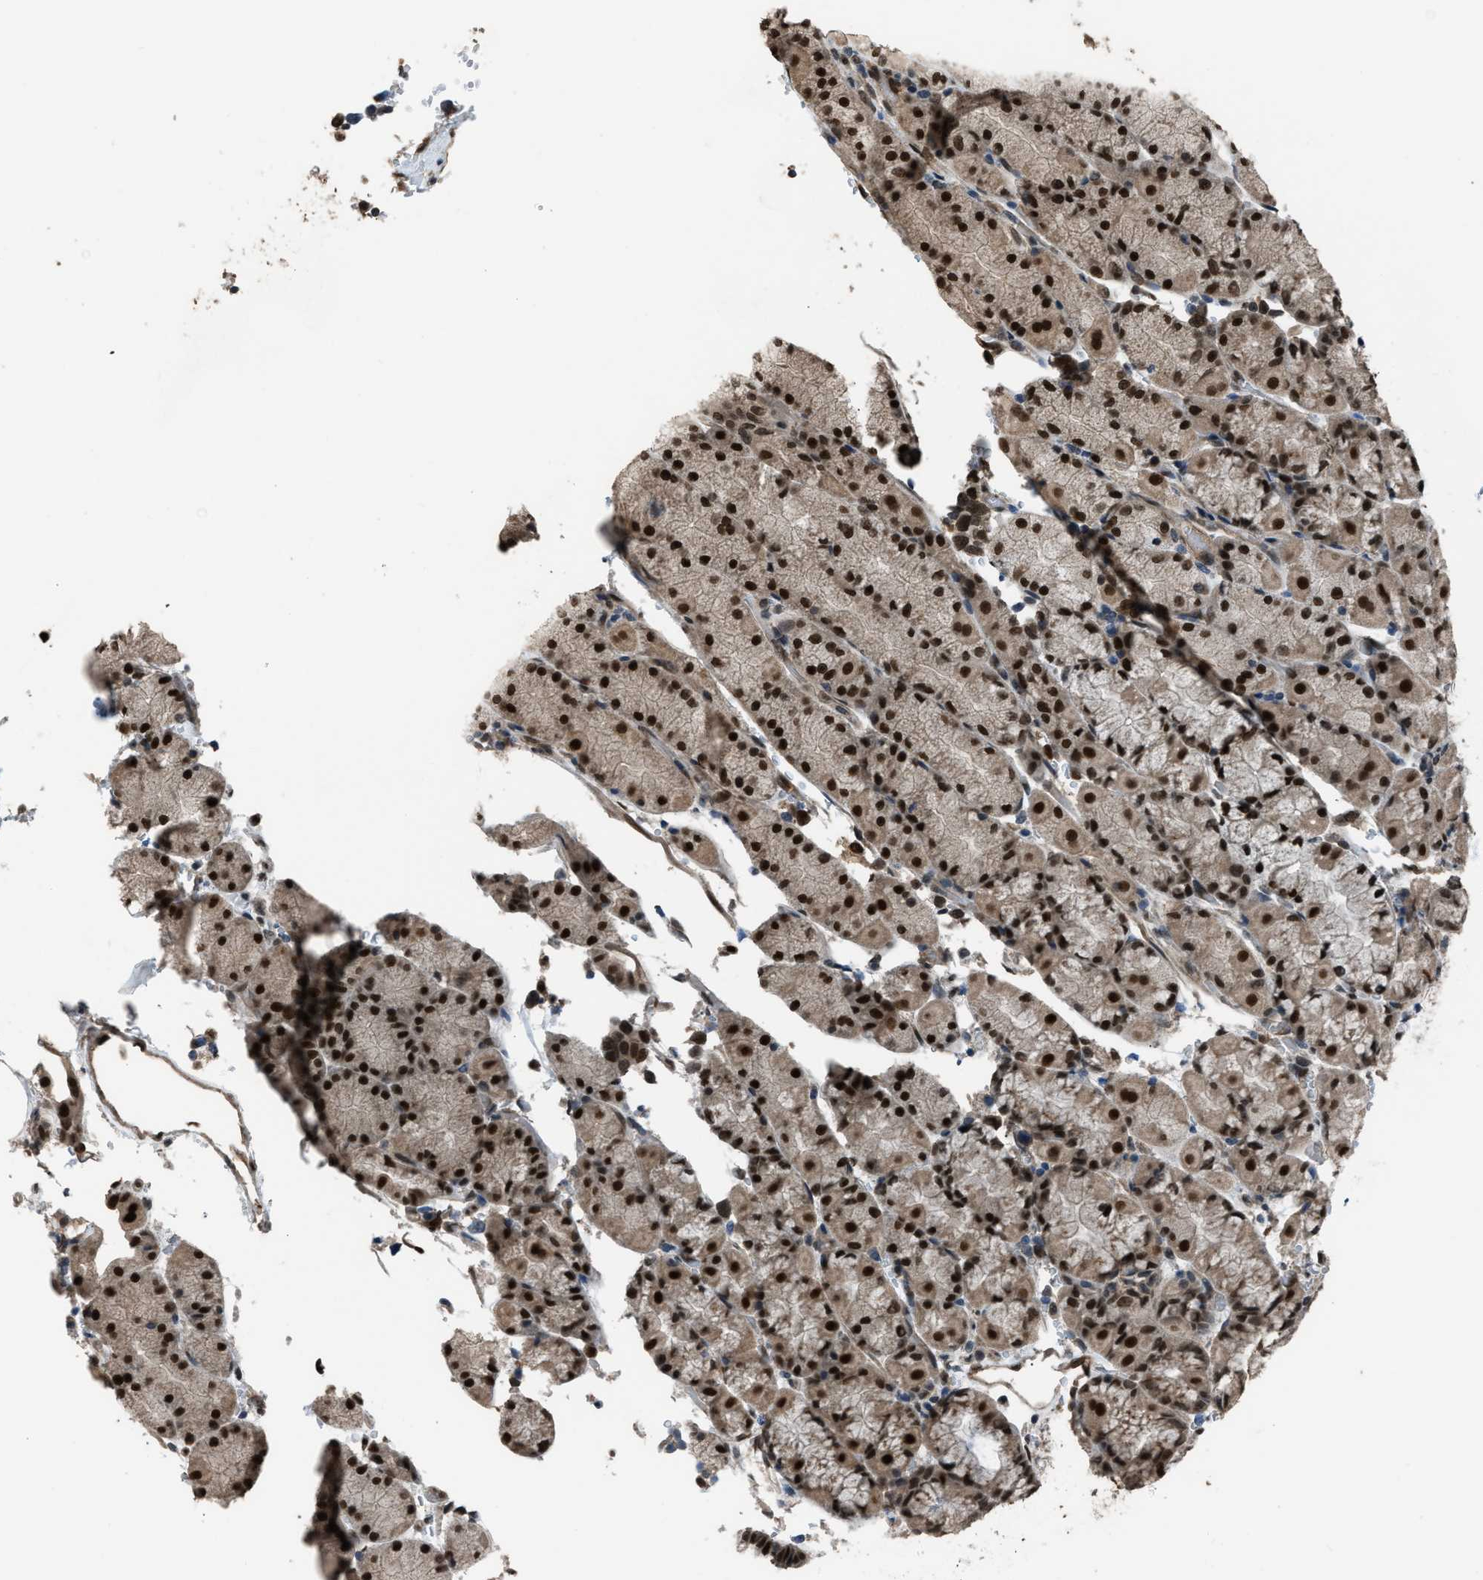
{"staining": {"intensity": "strong", "quantity": "25%-75%", "location": "cytoplasmic/membranous,nuclear"}, "tissue": "stomach", "cell_type": "Glandular cells", "image_type": "normal", "snomed": [{"axis": "morphology", "description": "Normal tissue, NOS"}, {"axis": "morphology", "description": "Carcinoid, malignant, NOS"}, {"axis": "topography", "description": "Stomach, upper"}], "caption": "Strong cytoplasmic/membranous,nuclear expression for a protein is seen in about 25%-75% of glandular cells of benign stomach using immunohistochemistry.", "gene": "KPNA6", "patient": {"sex": "male", "age": 39}}